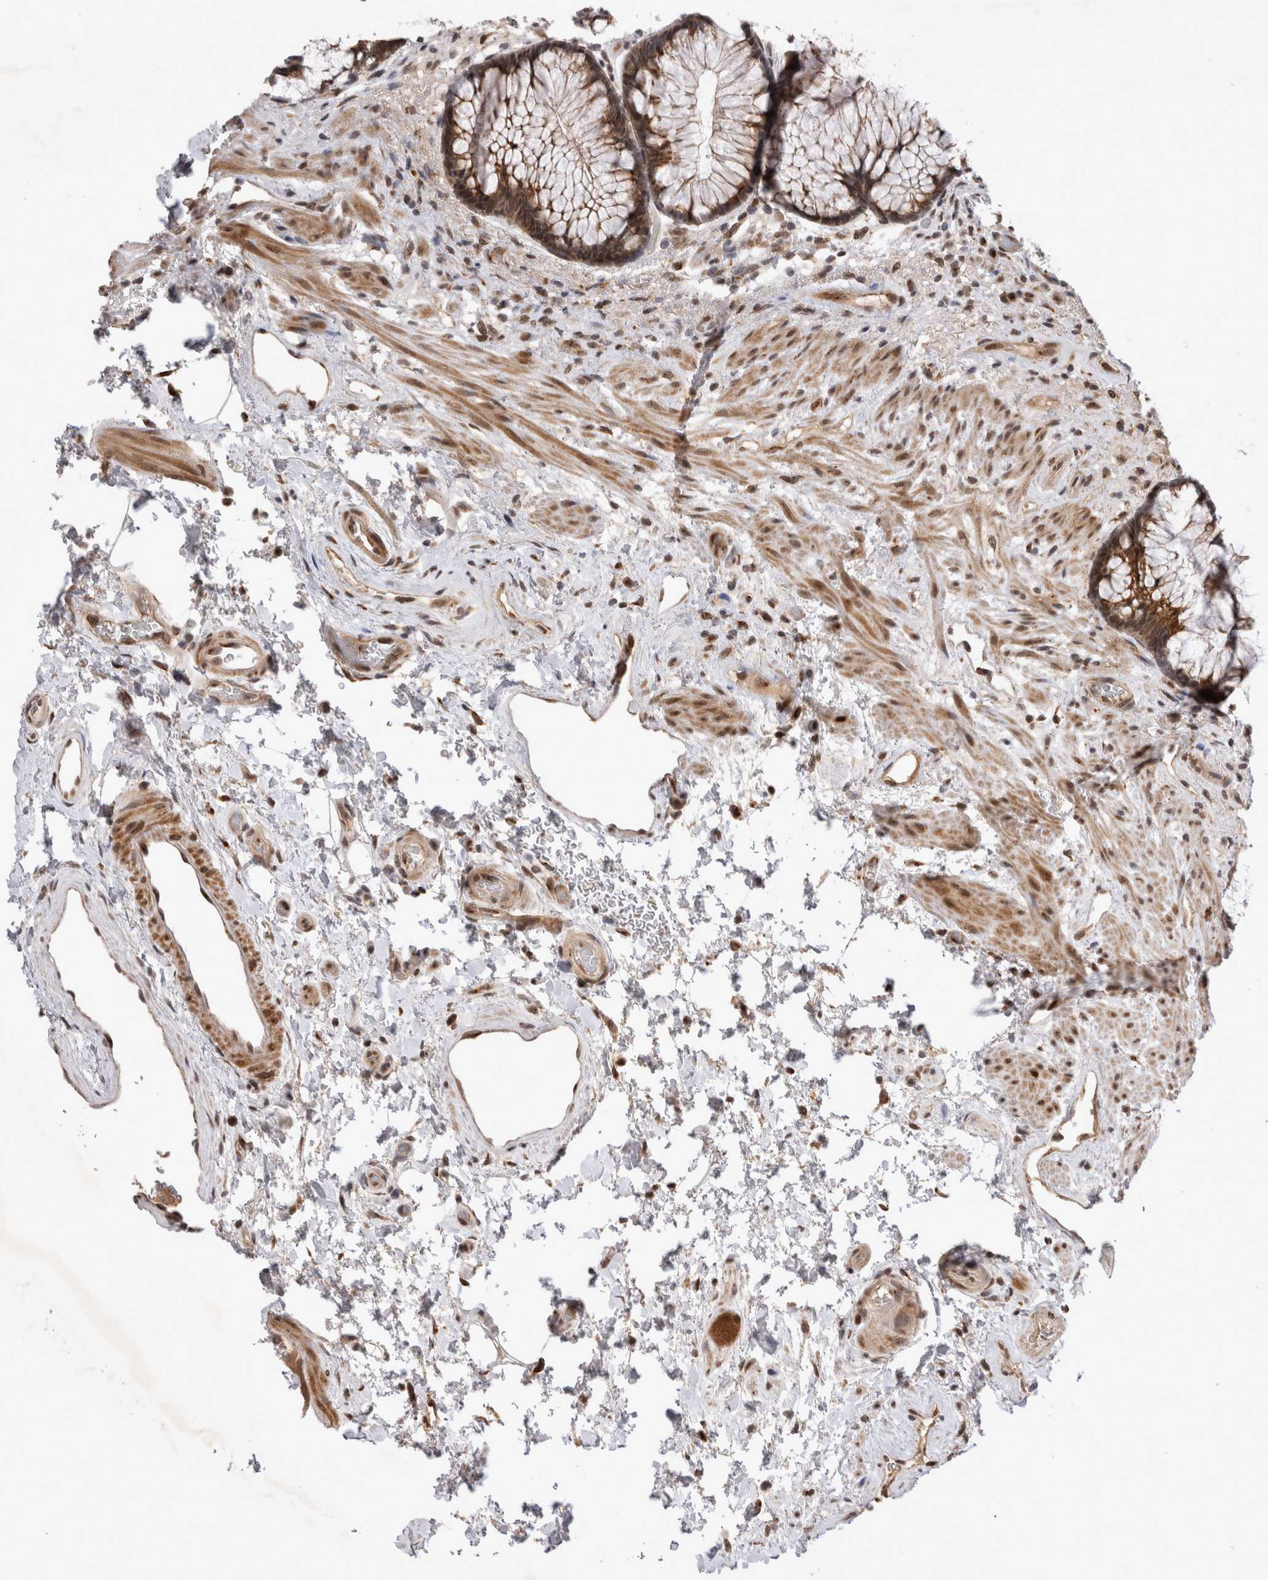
{"staining": {"intensity": "strong", "quantity": ">75%", "location": "cytoplasmic/membranous,nuclear"}, "tissue": "rectum", "cell_type": "Glandular cells", "image_type": "normal", "snomed": [{"axis": "morphology", "description": "Normal tissue, NOS"}, {"axis": "topography", "description": "Rectum"}], "caption": "Rectum stained with DAB immunohistochemistry displays high levels of strong cytoplasmic/membranous,nuclear expression in about >75% of glandular cells.", "gene": "TMEM65", "patient": {"sex": "male", "age": 51}}